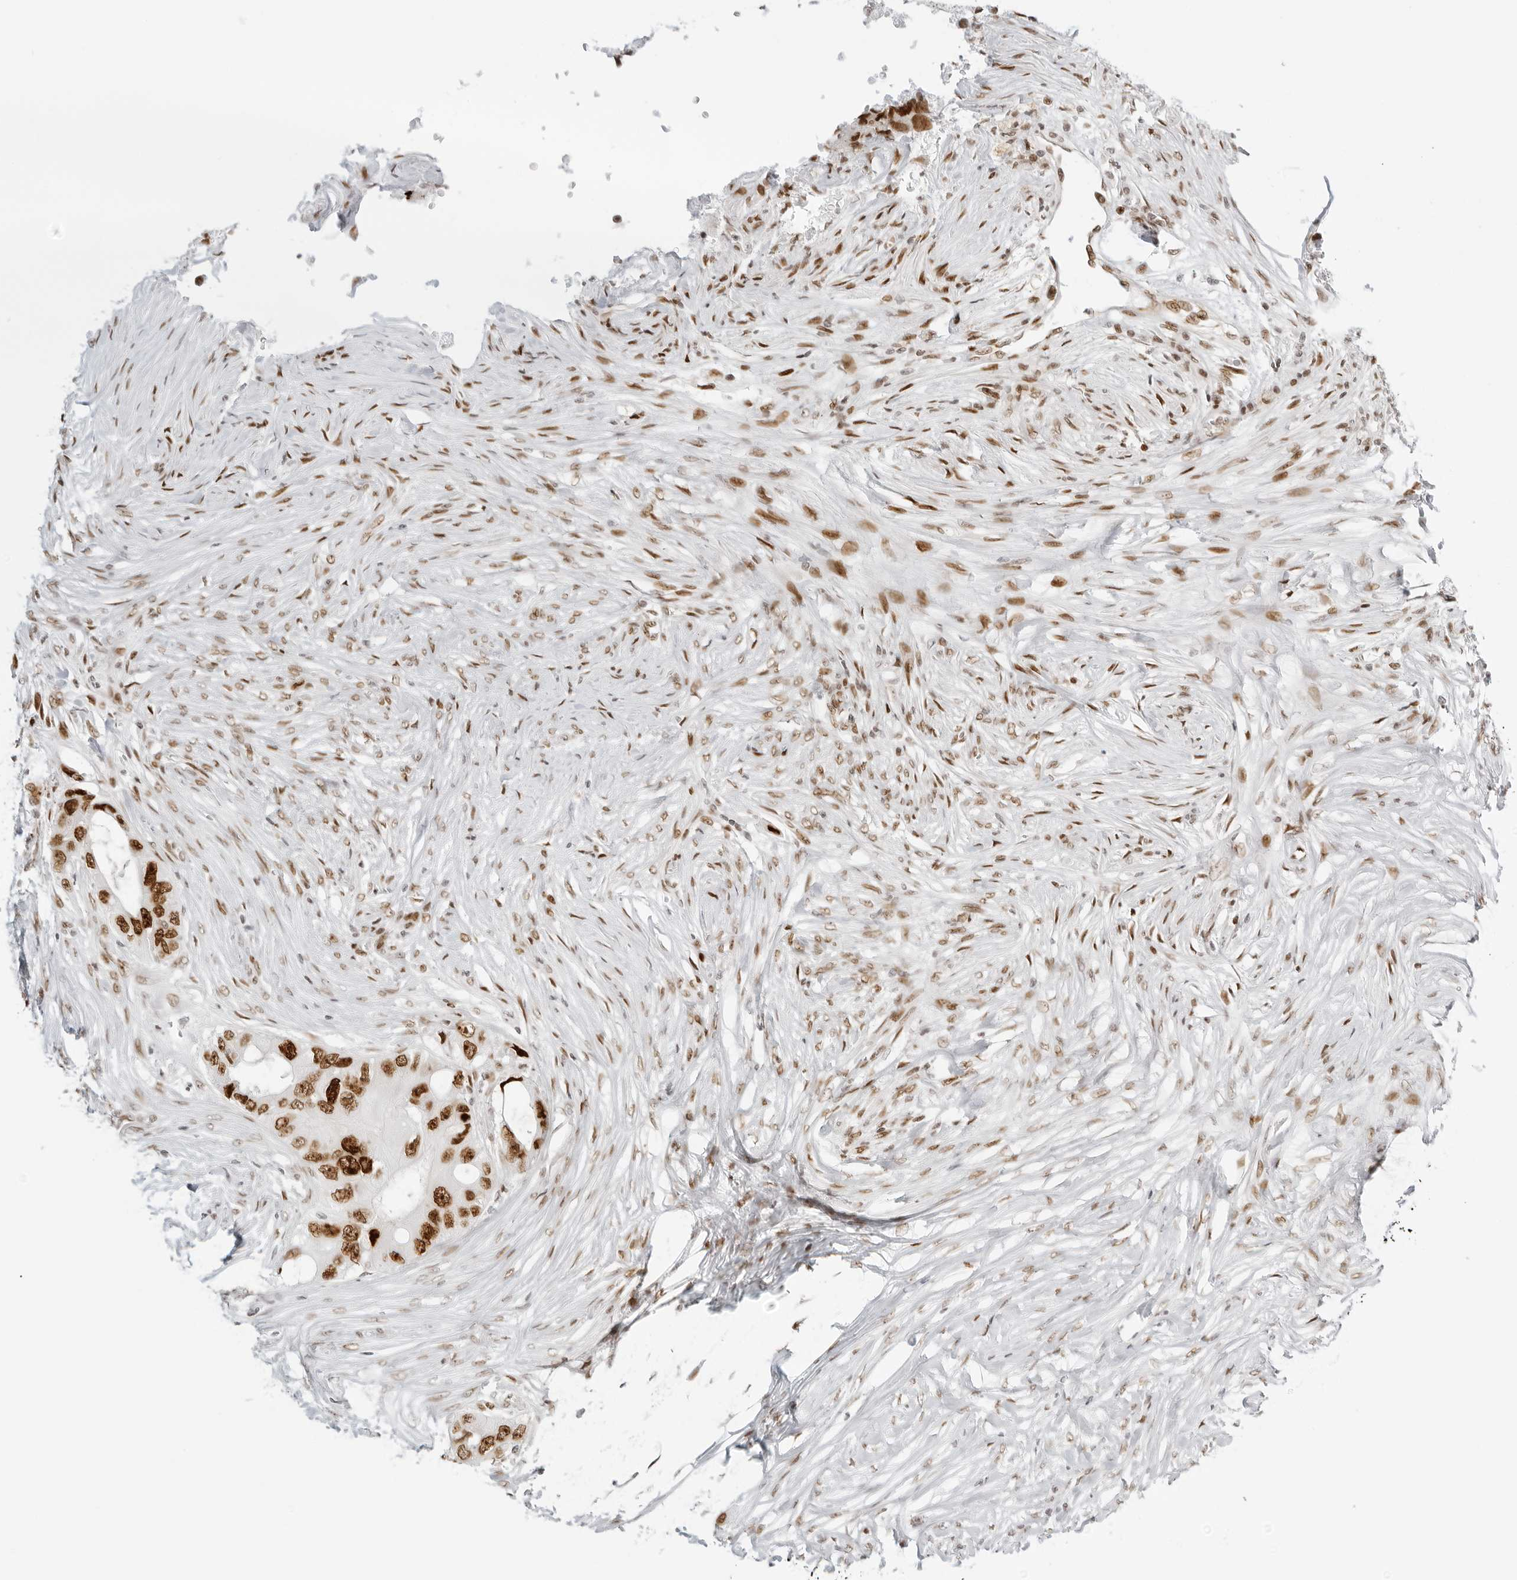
{"staining": {"intensity": "strong", "quantity": ">75%", "location": "nuclear"}, "tissue": "colorectal cancer", "cell_type": "Tumor cells", "image_type": "cancer", "snomed": [{"axis": "morphology", "description": "Adenocarcinoma, NOS"}, {"axis": "topography", "description": "Colon"}], "caption": "Colorectal cancer stained for a protein (brown) exhibits strong nuclear positive positivity in about >75% of tumor cells.", "gene": "RCC1", "patient": {"sex": "male", "age": 71}}